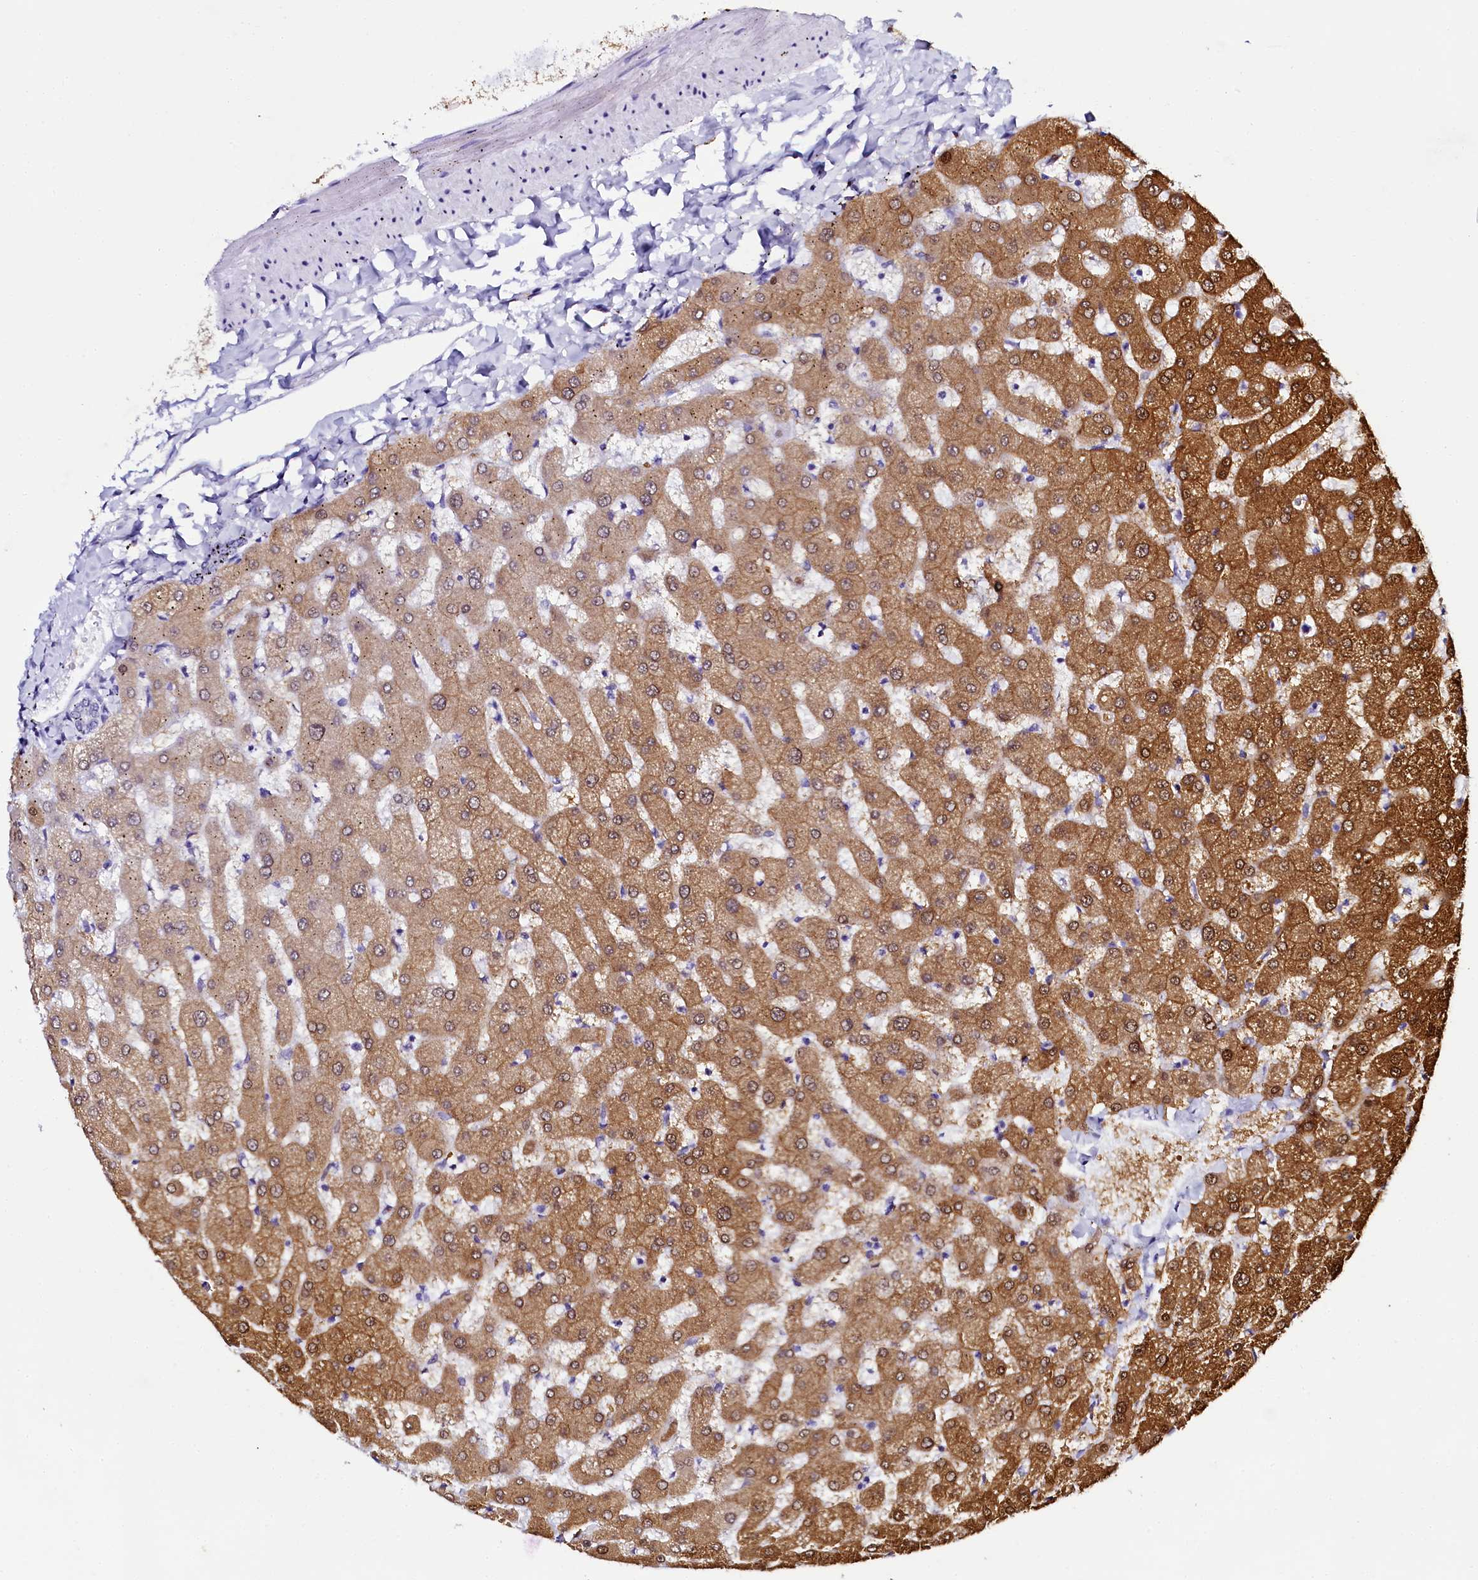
{"staining": {"intensity": "negative", "quantity": "none", "location": "none"}, "tissue": "liver", "cell_type": "Cholangiocytes", "image_type": "normal", "snomed": [{"axis": "morphology", "description": "Normal tissue, NOS"}, {"axis": "topography", "description": "Liver"}], "caption": "Cholangiocytes are negative for protein expression in normal human liver. The staining is performed using DAB brown chromogen with nuclei counter-stained in using hematoxylin.", "gene": "SORD", "patient": {"sex": "female", "age": 63}}